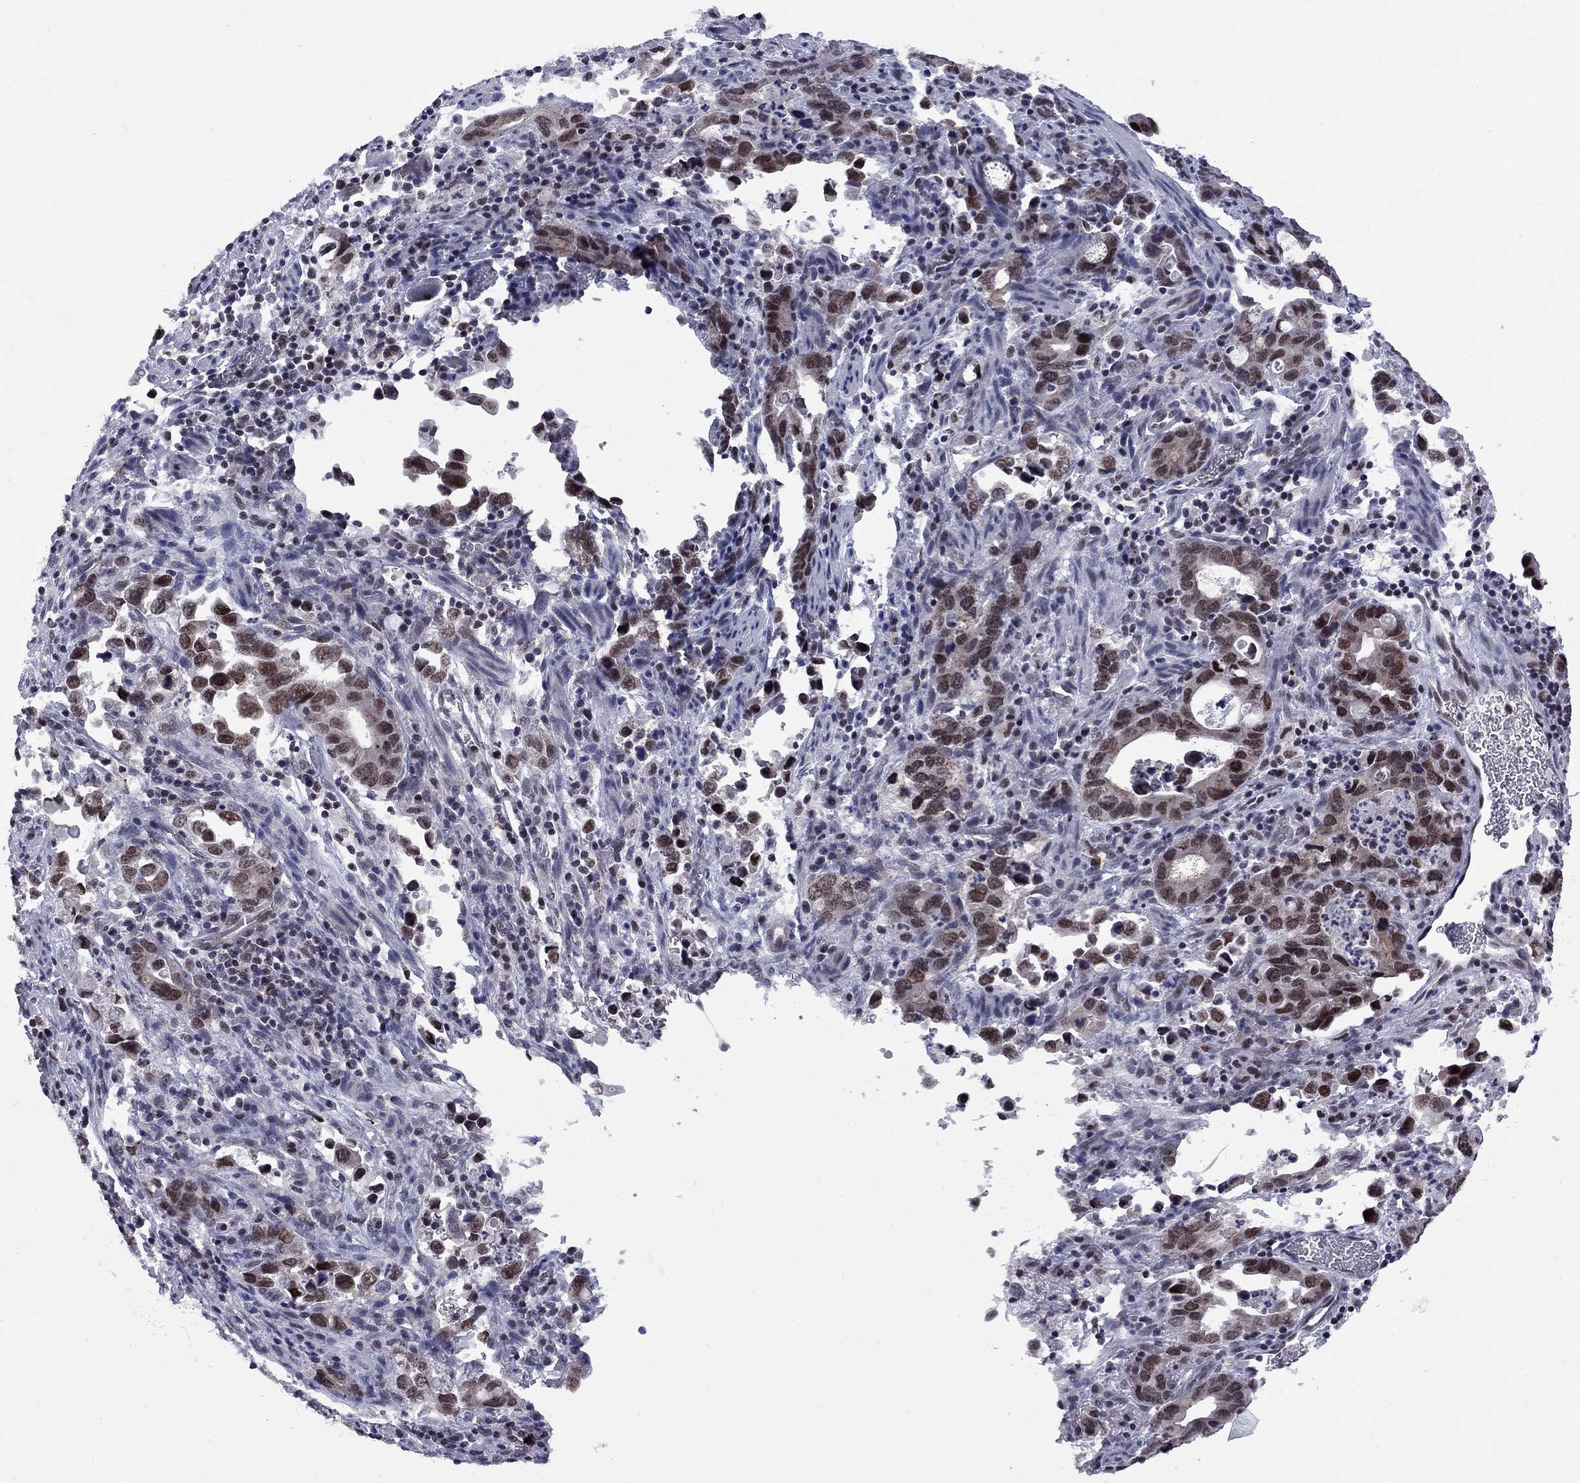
{"staining": {"intensity": "moderate", "quantity": ">75%", "location": "nuclear"}, "tissue": "stomach cancer", "cell_type": "Tumor cells", "image_type": "cancer", "snomed": [{"axis": "morphology", "description": "Adenocarcinoma, NOS"}, {"axis": "topography", "description": "Stomach, upper"}], "caption": "Protein staining reveals moderate nuclear expression in approximately >75% of tumor cells in stomach adenocarcinoma. (Stains: DAB (3,3'-diaminobenzidine) in brown, nuclei in blue, Microscopy: brightfield microscopy at high magnification).", "gene": "TAF9", "patient": {"sex": "male", "age": 74}}